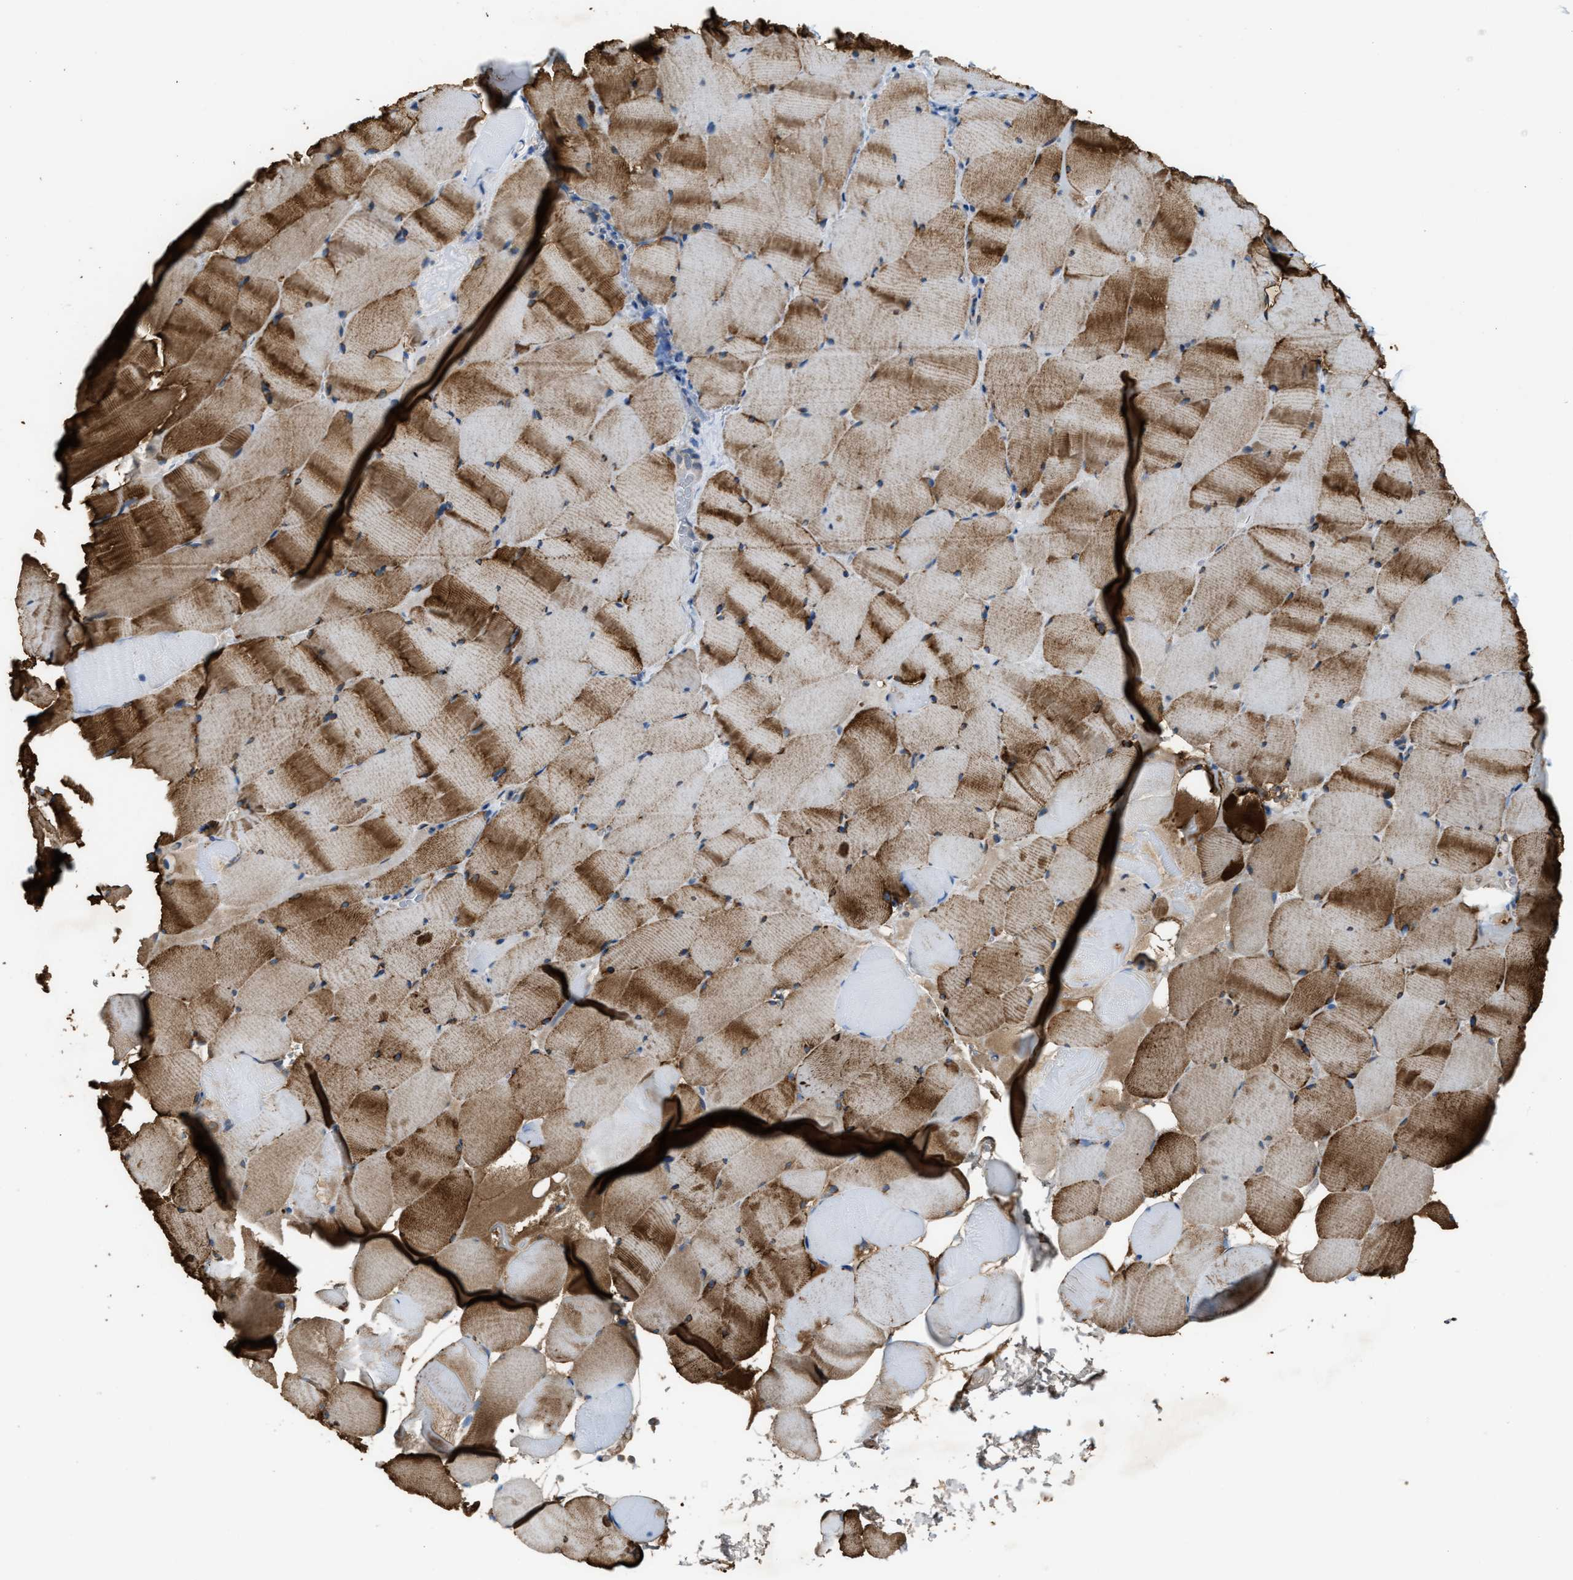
{"staining": {"intensity": "strong", "quantity": ">75%", "location": "cytoplasmic/membranous"}, "tissue": "skeletal muscle", "cell_type": "Myocytes", "image_type": "normal", "snomed": [{"axis": "morphology", "description": "Normal tissue, NOS"}, {"axis": "topography", "description": "Skeletal muscle"}], "caption": "Immunohistochemical staining of benign human skeletal muscle exhibits >75% levels of strong cytoplasmic/membranous protein expression in approximately >75% of myocytes. (IHC, brightfield microscopy, high magnification).", "gene": "TRPC1", "patient": {"sex": "male", "age": 62}}